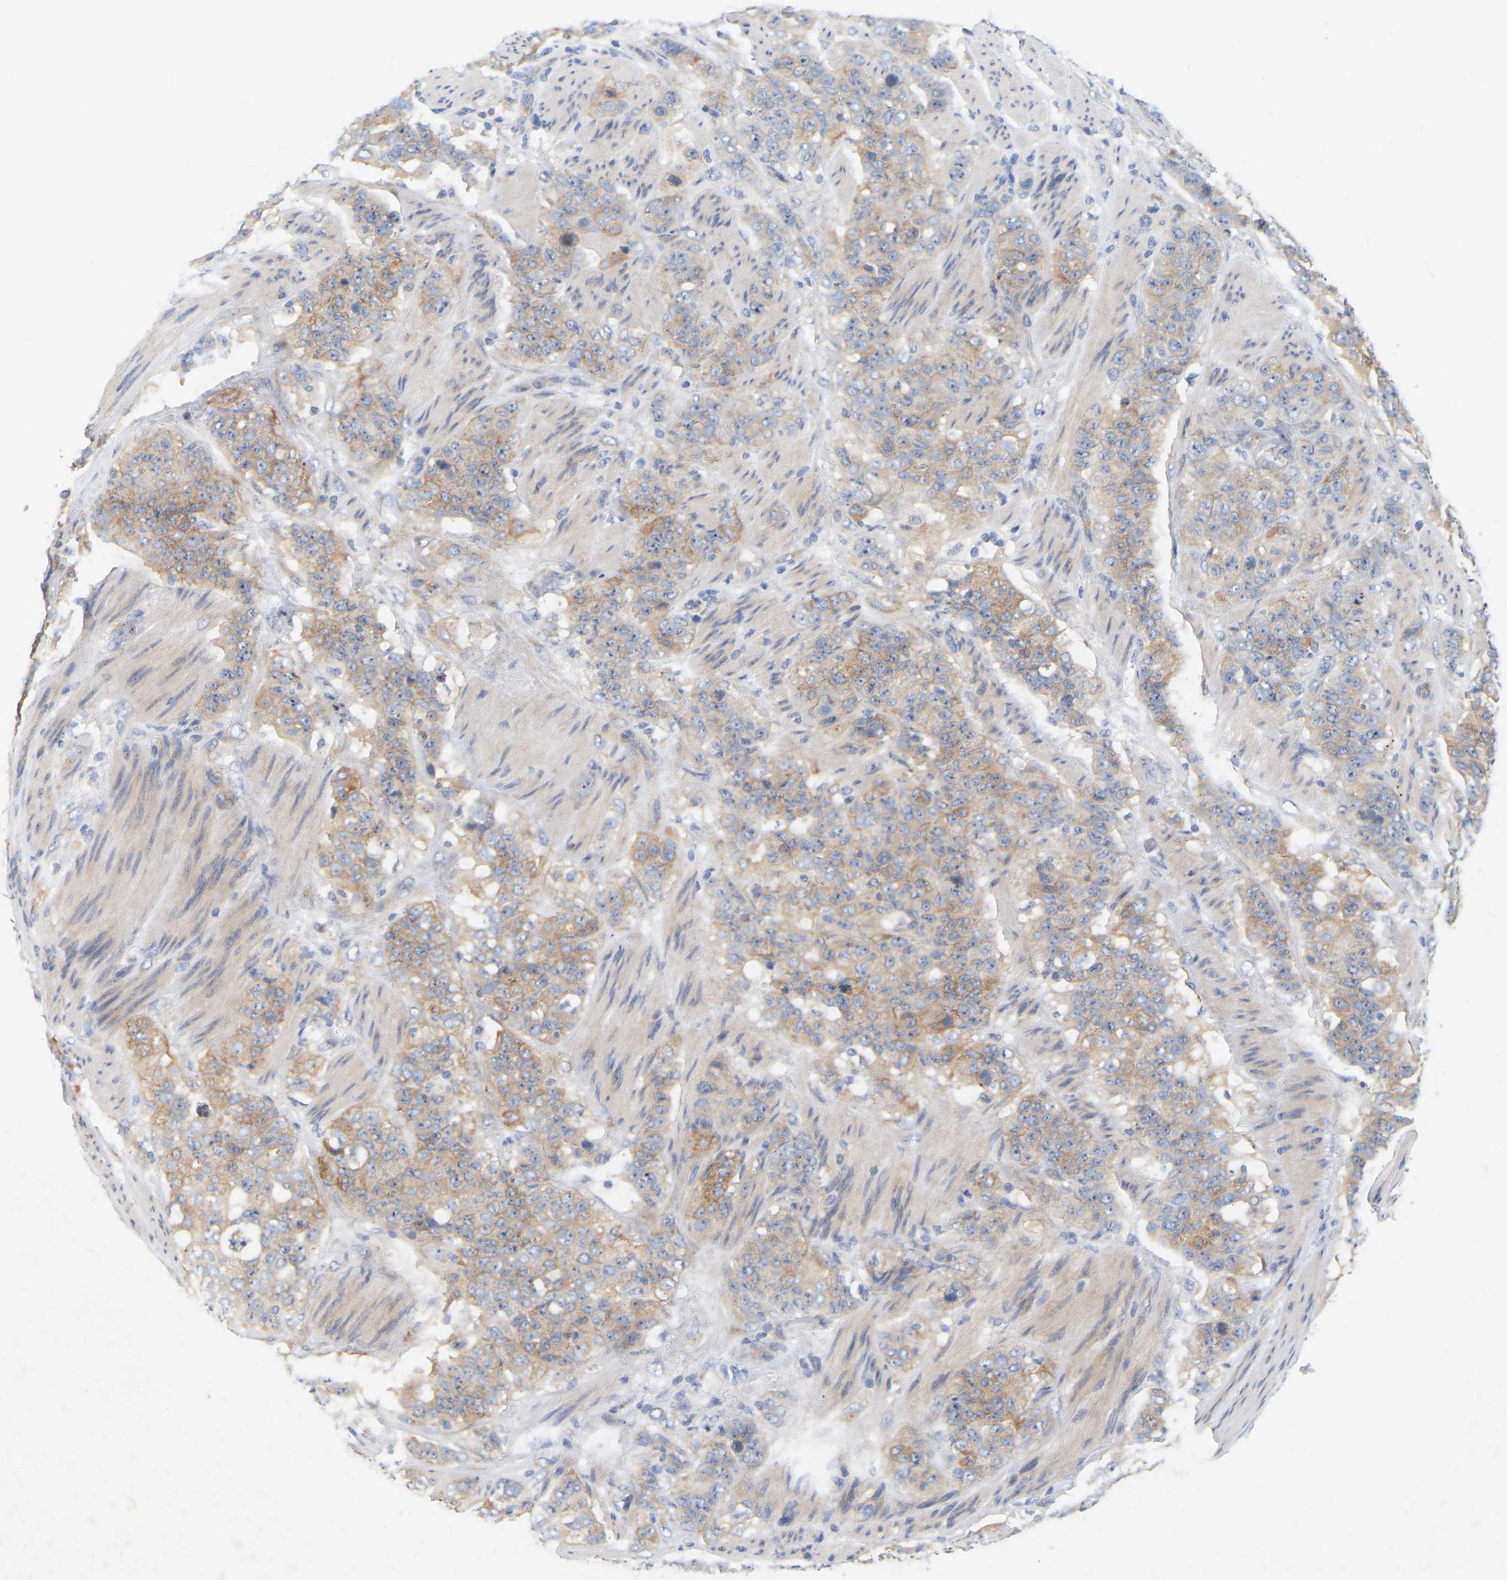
{"staining": {"intensity": "moderate", "quantity": ">75%", "location": "cytoplasmic/membranous,nuclear"}, "tissue": "stomach cancer", "cell_type": "Tumor cells", "image_type": "cancer", "snomed": [{"axis": "morphology", "description": "Adenocarcinoma, NOS"}, {"axis": "topography", "description": "Stomach"}], "caption": "High-power microscopy captured an immunohistochemistry (IHC) micrograph of stomach cancer, revealing moderate cytoplasmic/membranous and nuclear positivity in about >75% of tumor cells.", "gene": "MINDY4", "patient": {"sex": "male", "age": 48}}